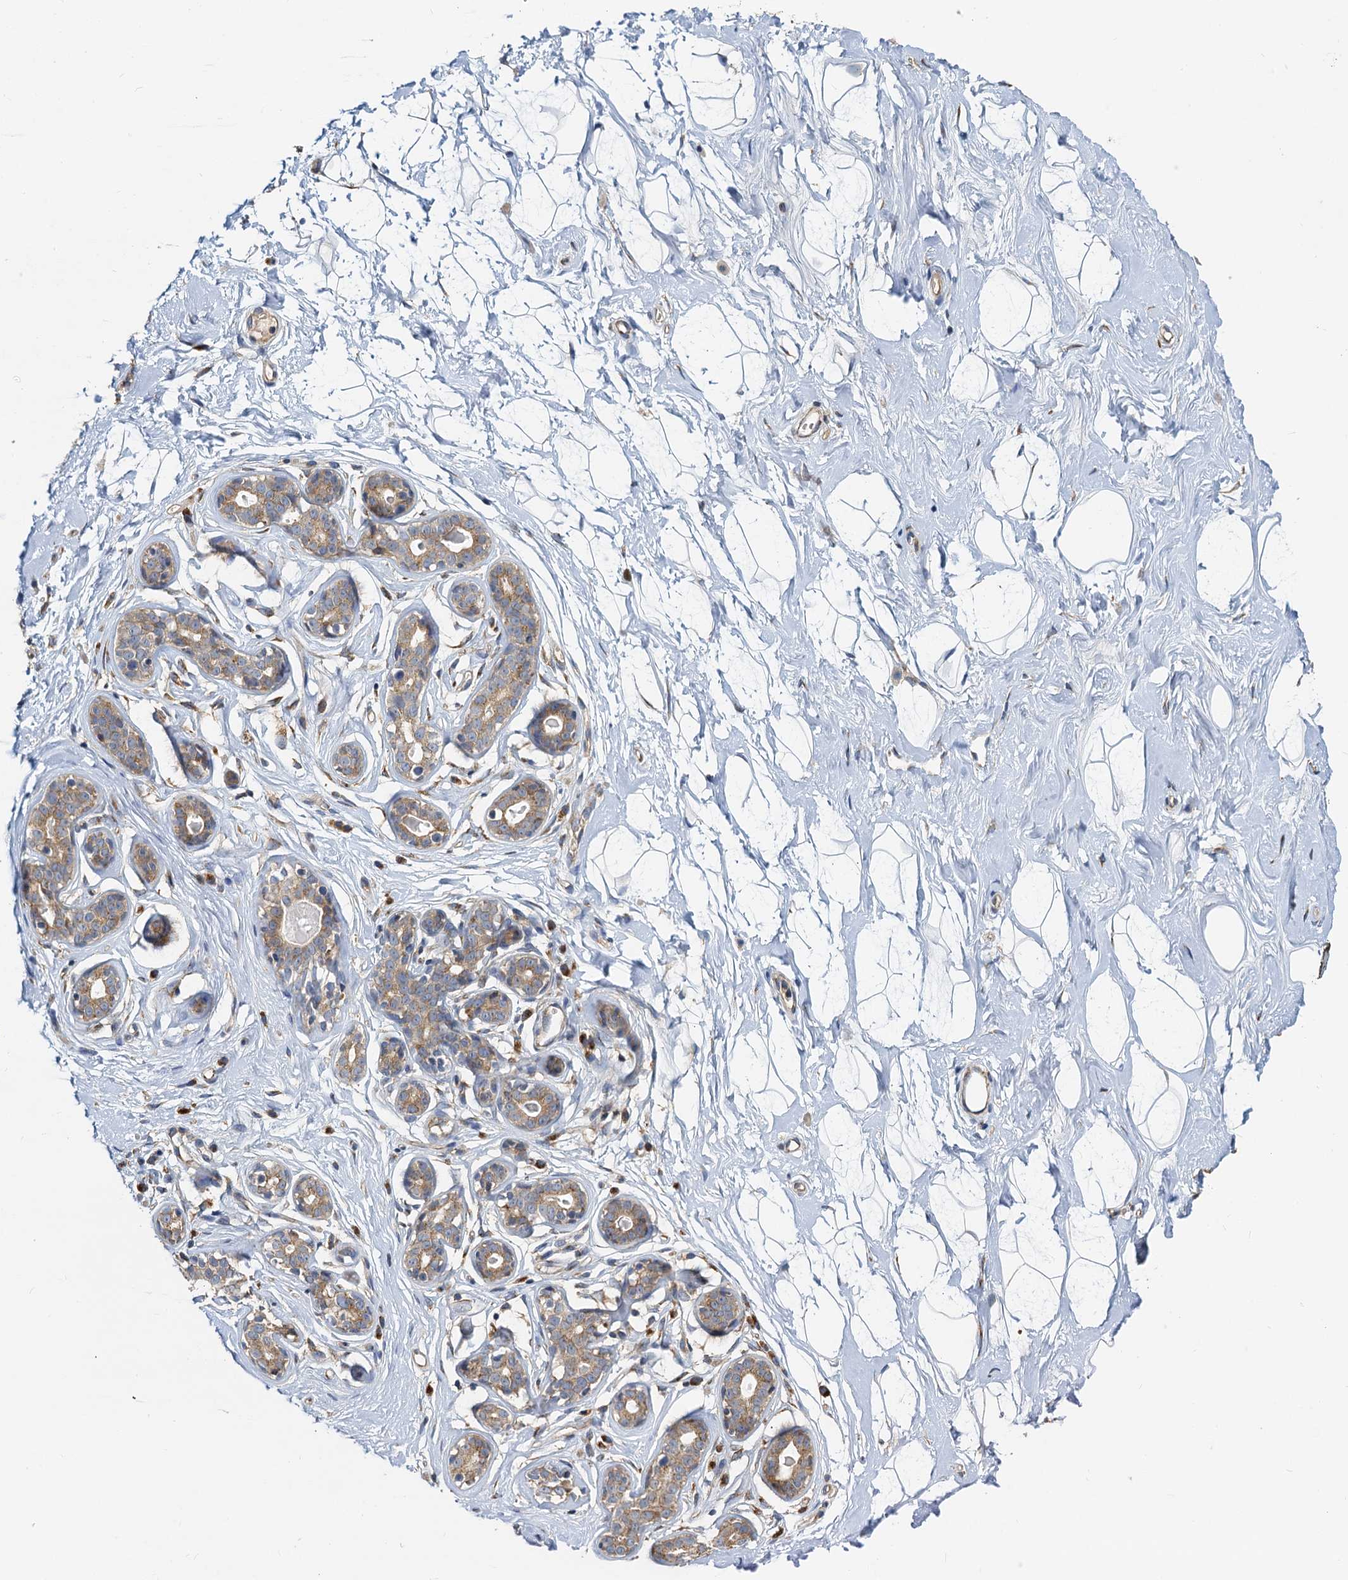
{"staining": {"intensity": "negative", "quantity": "none", "location": "none"}, "tissue": "breast", "cell_type": "Adipocytes", "image_type": "normal", "snomed": [{"axis": "morphology", "description": "Normal tissue, NOS"}, {"axis": "morphology", "description": "Adenoma, NOS"}, {"axis": "topography", "description": "Breast"}], "caption": "Adipocytes show no significant protein positivity in unremarkable breast.", "gene": "NKAPD1", "patient": {"sex": "female", "age": 23}}